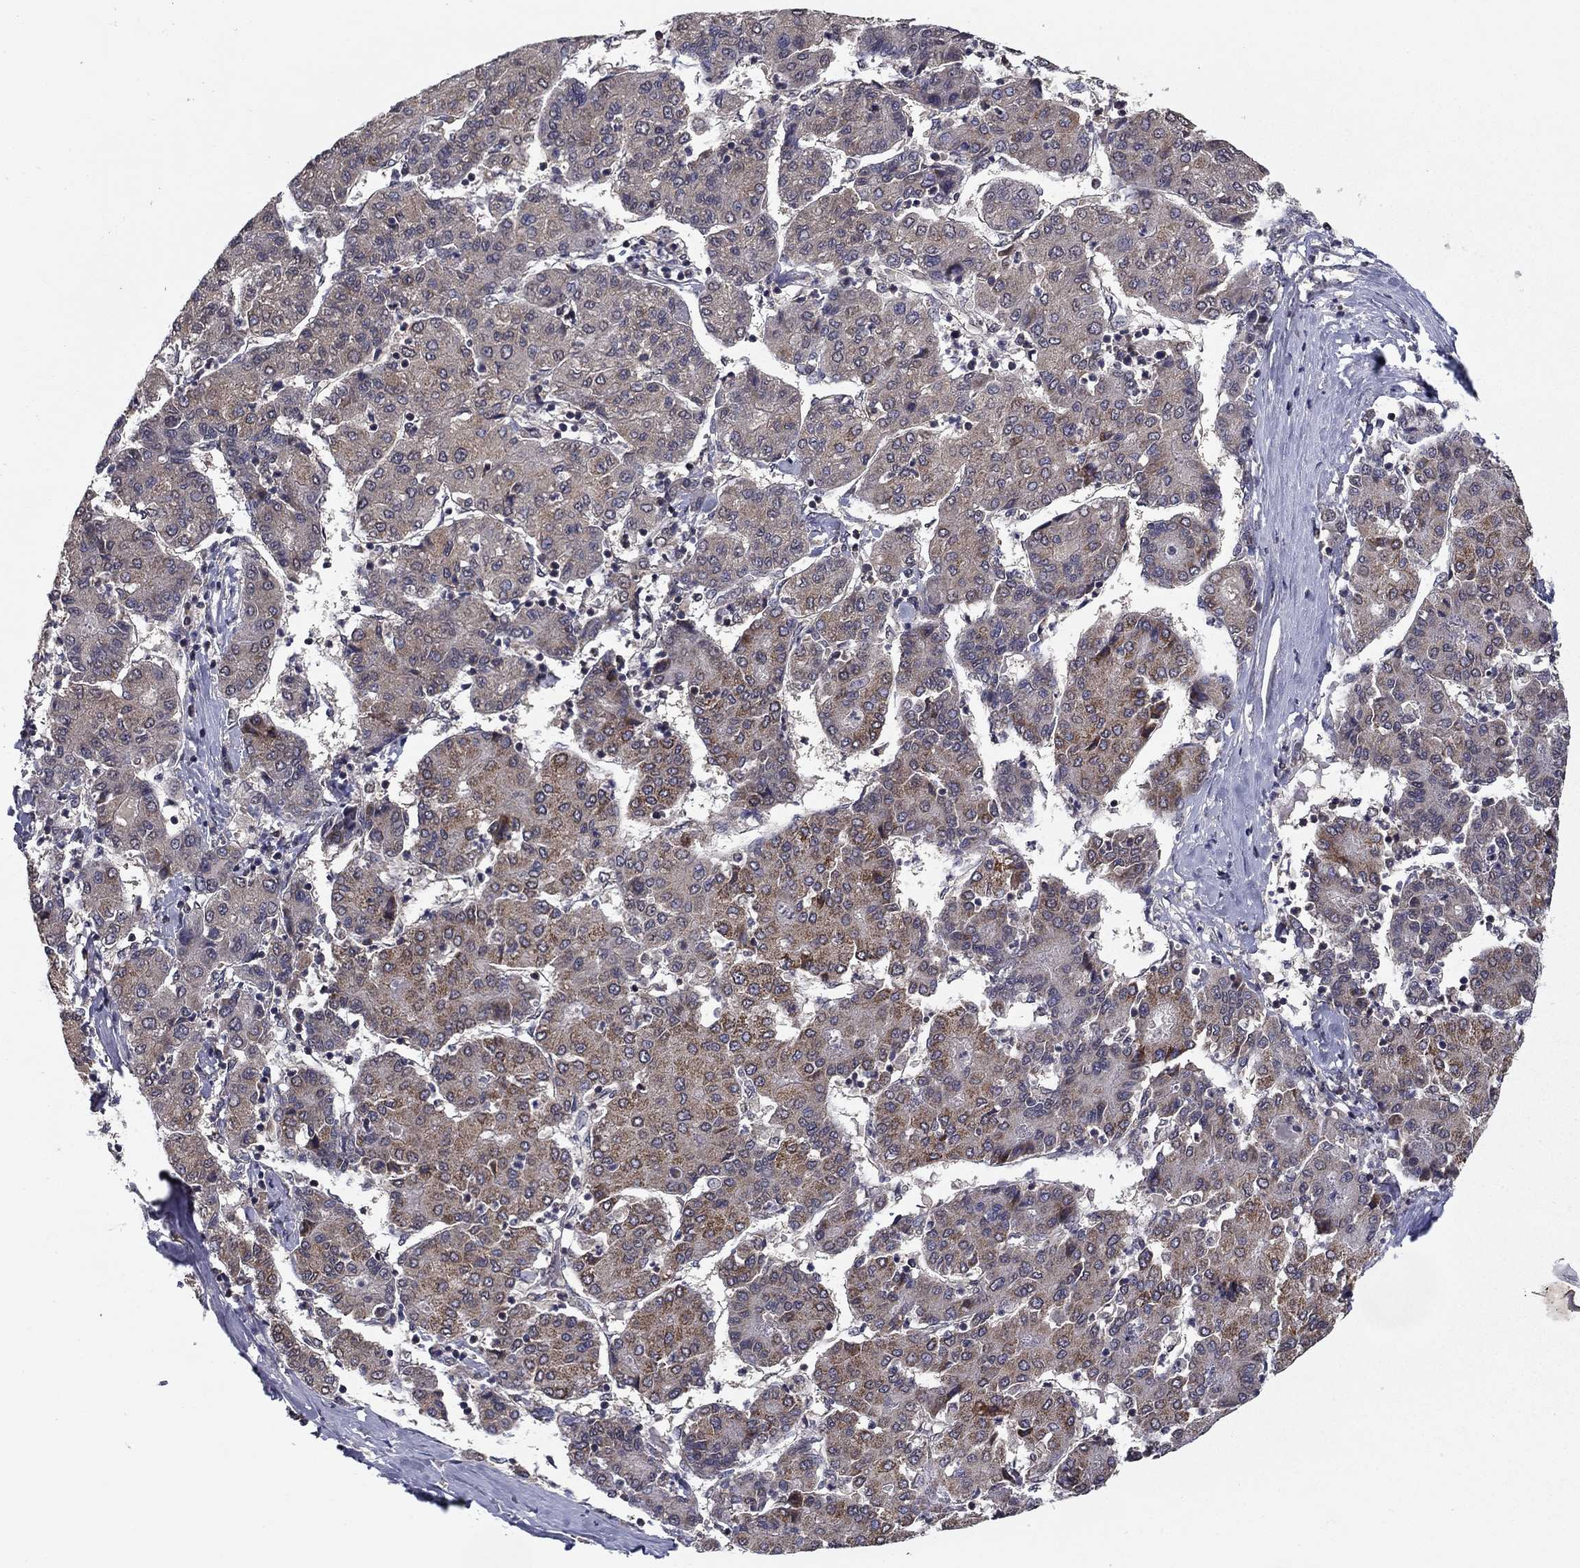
{"staining": {"intensity": "moderate", "quantity": "25%-75%", "location": "cytoplasmic/membranous"}, "tissue": "liver cancer", "cell_type": "Tumor cells", "image_type": "cancer", "snomed": [{"axis": "morphology", "description": "Carcinoma, Hepatocellular, NOS"}, {"axis": "topography", "description": "Liver"}], "caption": "An immunohistochemistry image of tumor tissue is shown. Protein staining in brown labels moderate cytoplasmic/membranous positivity in liver hepatocellular carcinoma within tumor cells. (DAB (3,3'-diaminobenzidine) = brown stain, brightfield microscopy at high magnification).", "gene": "SLC2A13", "patient": {"sex": "male", "age": 65}}